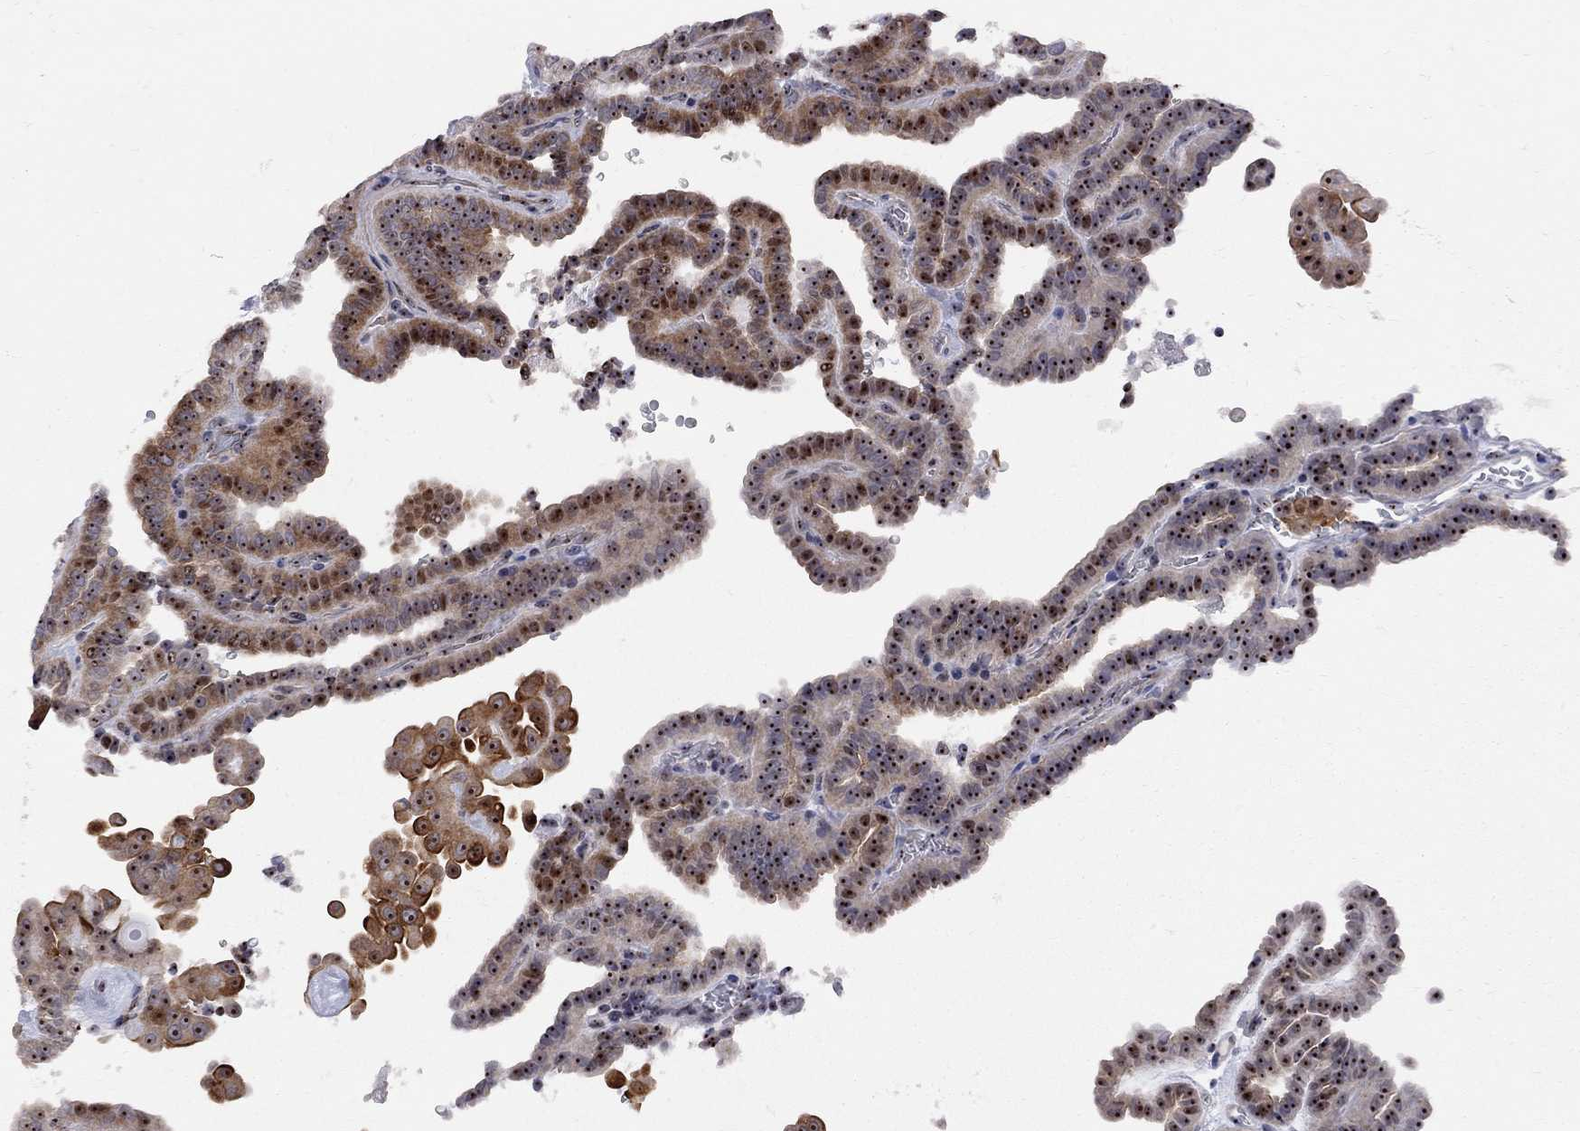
{"staining": {"intensity": "strong", "quantity": ">75%", "location": "nuclear"}, "tissue": "thyroid cancer", "cell_type": "Tumor cells", "image_type": "cancer", "snomed": [{"axis": "morphology", "description": "Papillary adenocarcinoma, NOS"}, {"axis": "topography", "description": "Thyroid gland"}], "caption": "Protein expression analysis of human papillary adenocarcinoma (thyroid) reveals strong nuclear staining in about >75% of tumor cells.", "gene": "DHX33", "patient": {"sex": "female", "age": 39}}